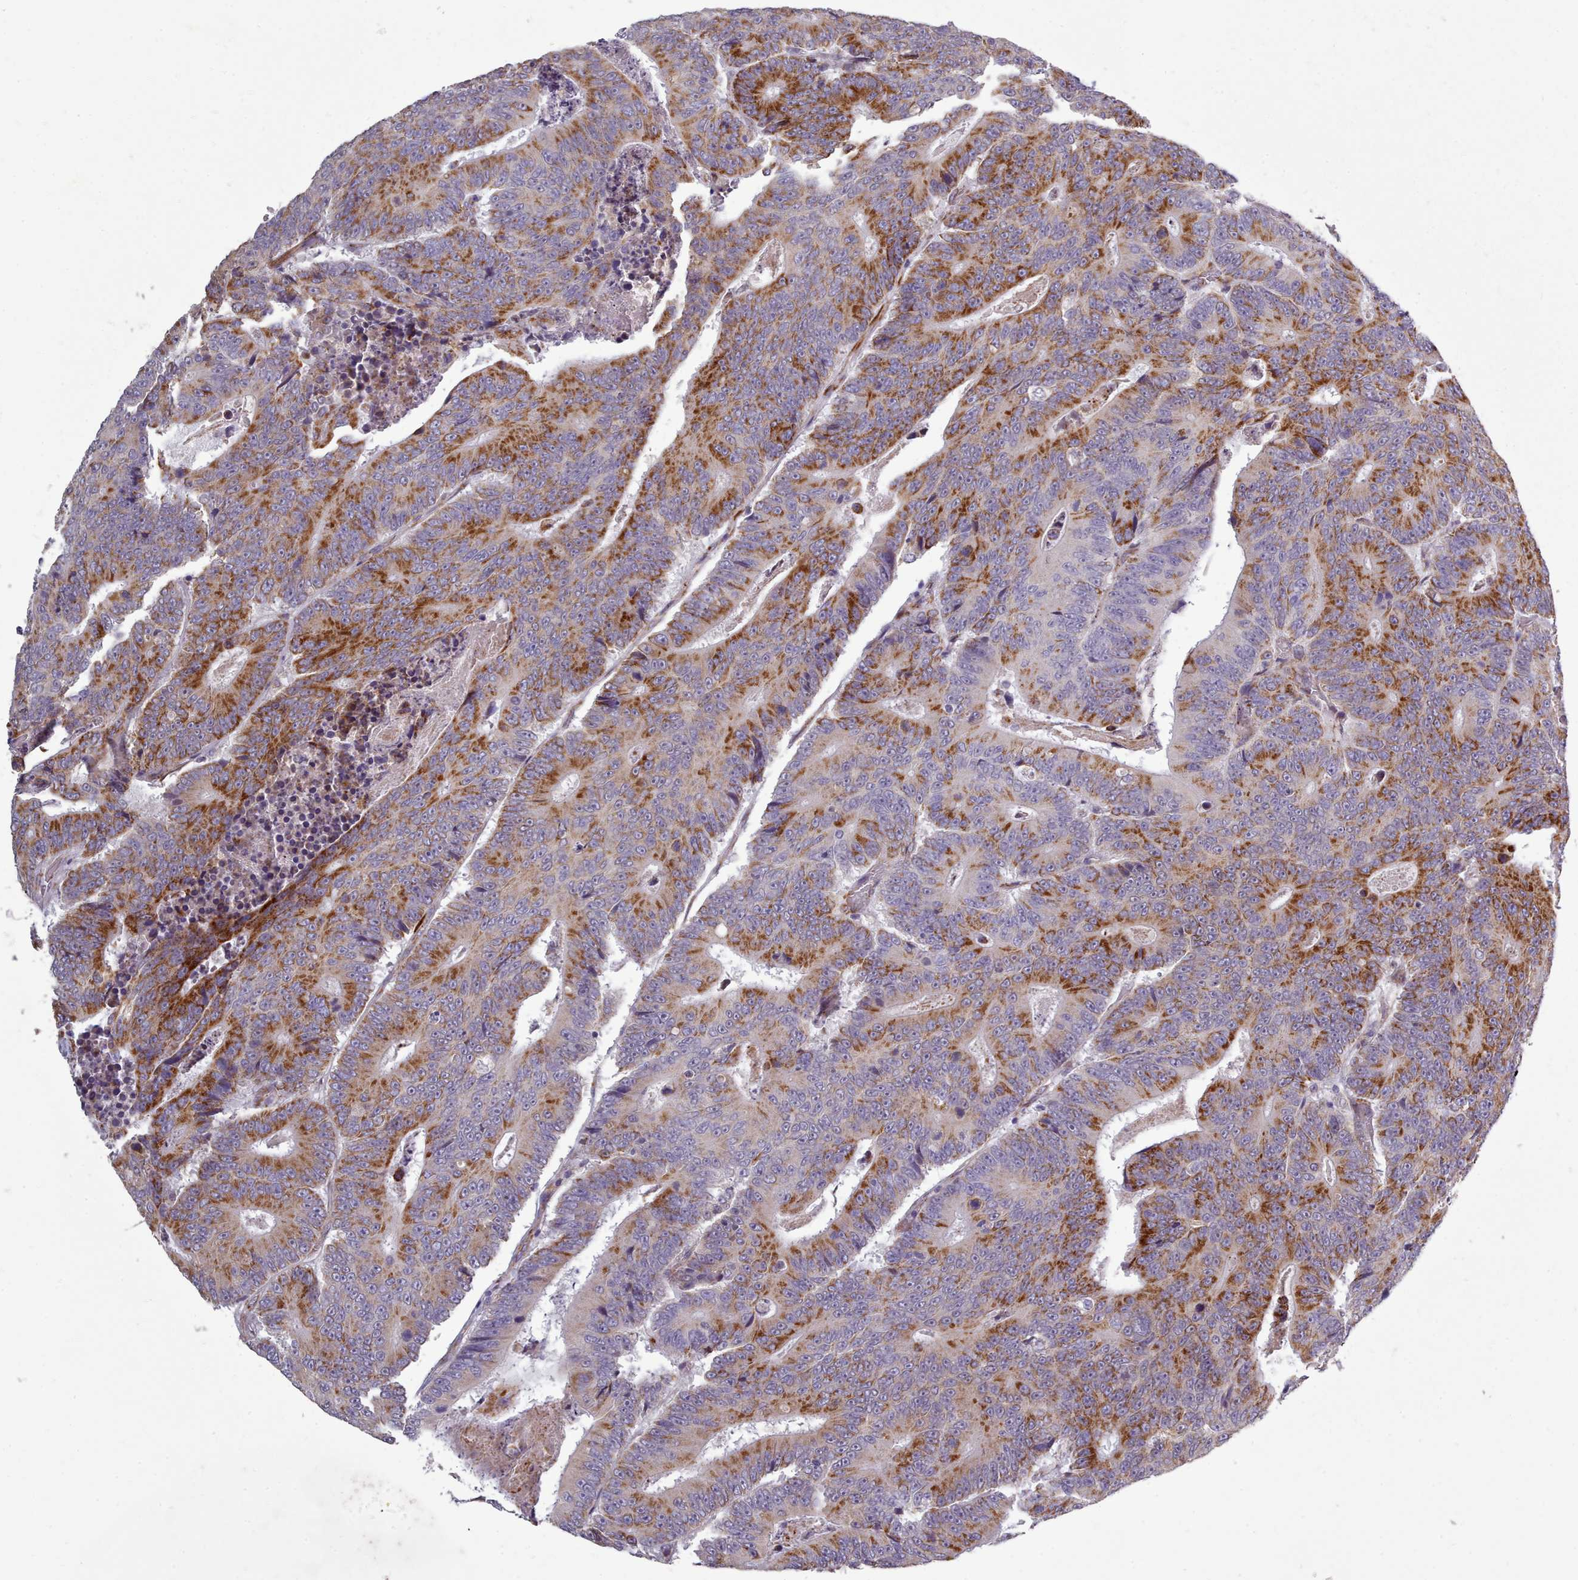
{"staining": {"intensity": "strong", "quantity": "25%-75%", "location": "cytoplasmic/membranous"}, "tissue": "colorectal cancer", "cell_type": "Tumor cells", "image_type": "cancer", "snomed": [{"axis": "morphology", "description": "Adenocarcinoma, NOS"}, {"axis": "topography", "description": "Colon"}], "caption": "Human colorectal cancer (adenocarcinoma) stained with a brown dye displays strong cytoplasmic/membranous positive expression in approximately 25%-75% of tumor cells.", "gene": "FKBP10", "patient": {"sex": "male", "age": 83}}